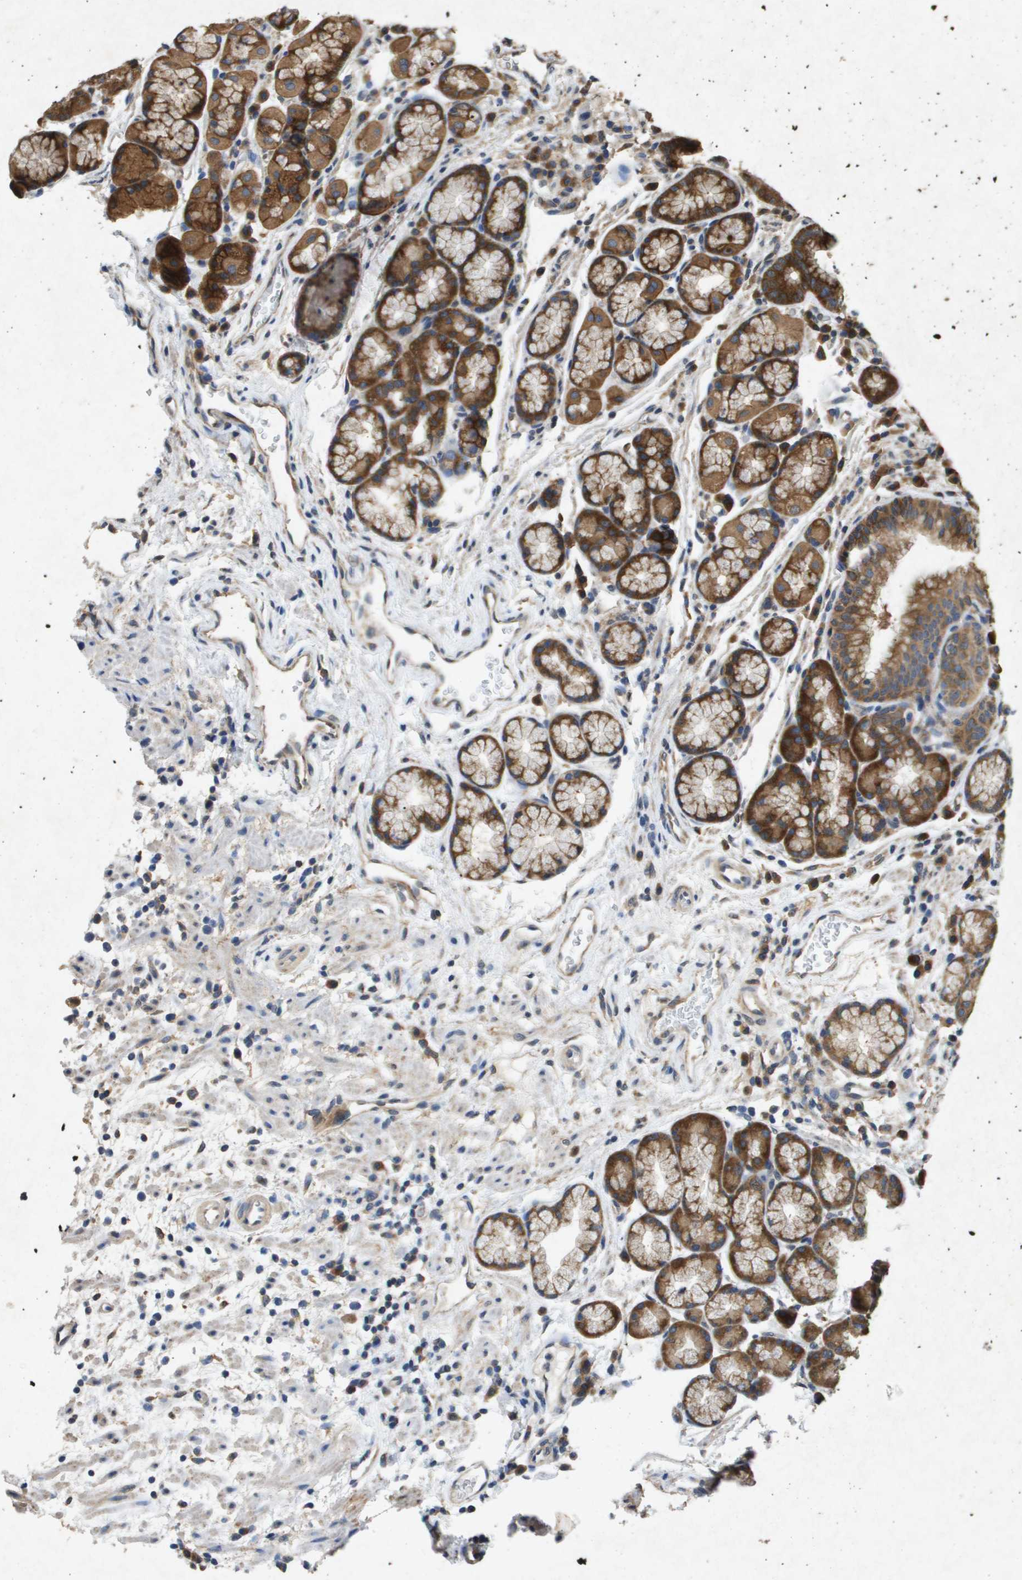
{"staining": {"intensity": "strong", "quantity": ">75%", "location": "cytoplasmic/membranous"}, "tissue": "stomach", "cell_type": "Glandular cells", "image_type": "normal", "snomed": [{"axis": "morphology", "description": "Normal tissue, NOS"}, {"axis": "morphology", "description": "Carcinoid, malignant, NOS"}, {"axis": "topography", "description": "Stomach, upper"}], "caption": "This image displays benign stomach stained with immunohistochemistry to label a protein in brown. The cytoplasmic/membranous of glandular cells show strong positivity for the protein. Nuclei are counter-stained blue.", "gene": "PTPRT", "patient": {"sex": "male", "age": 39}}